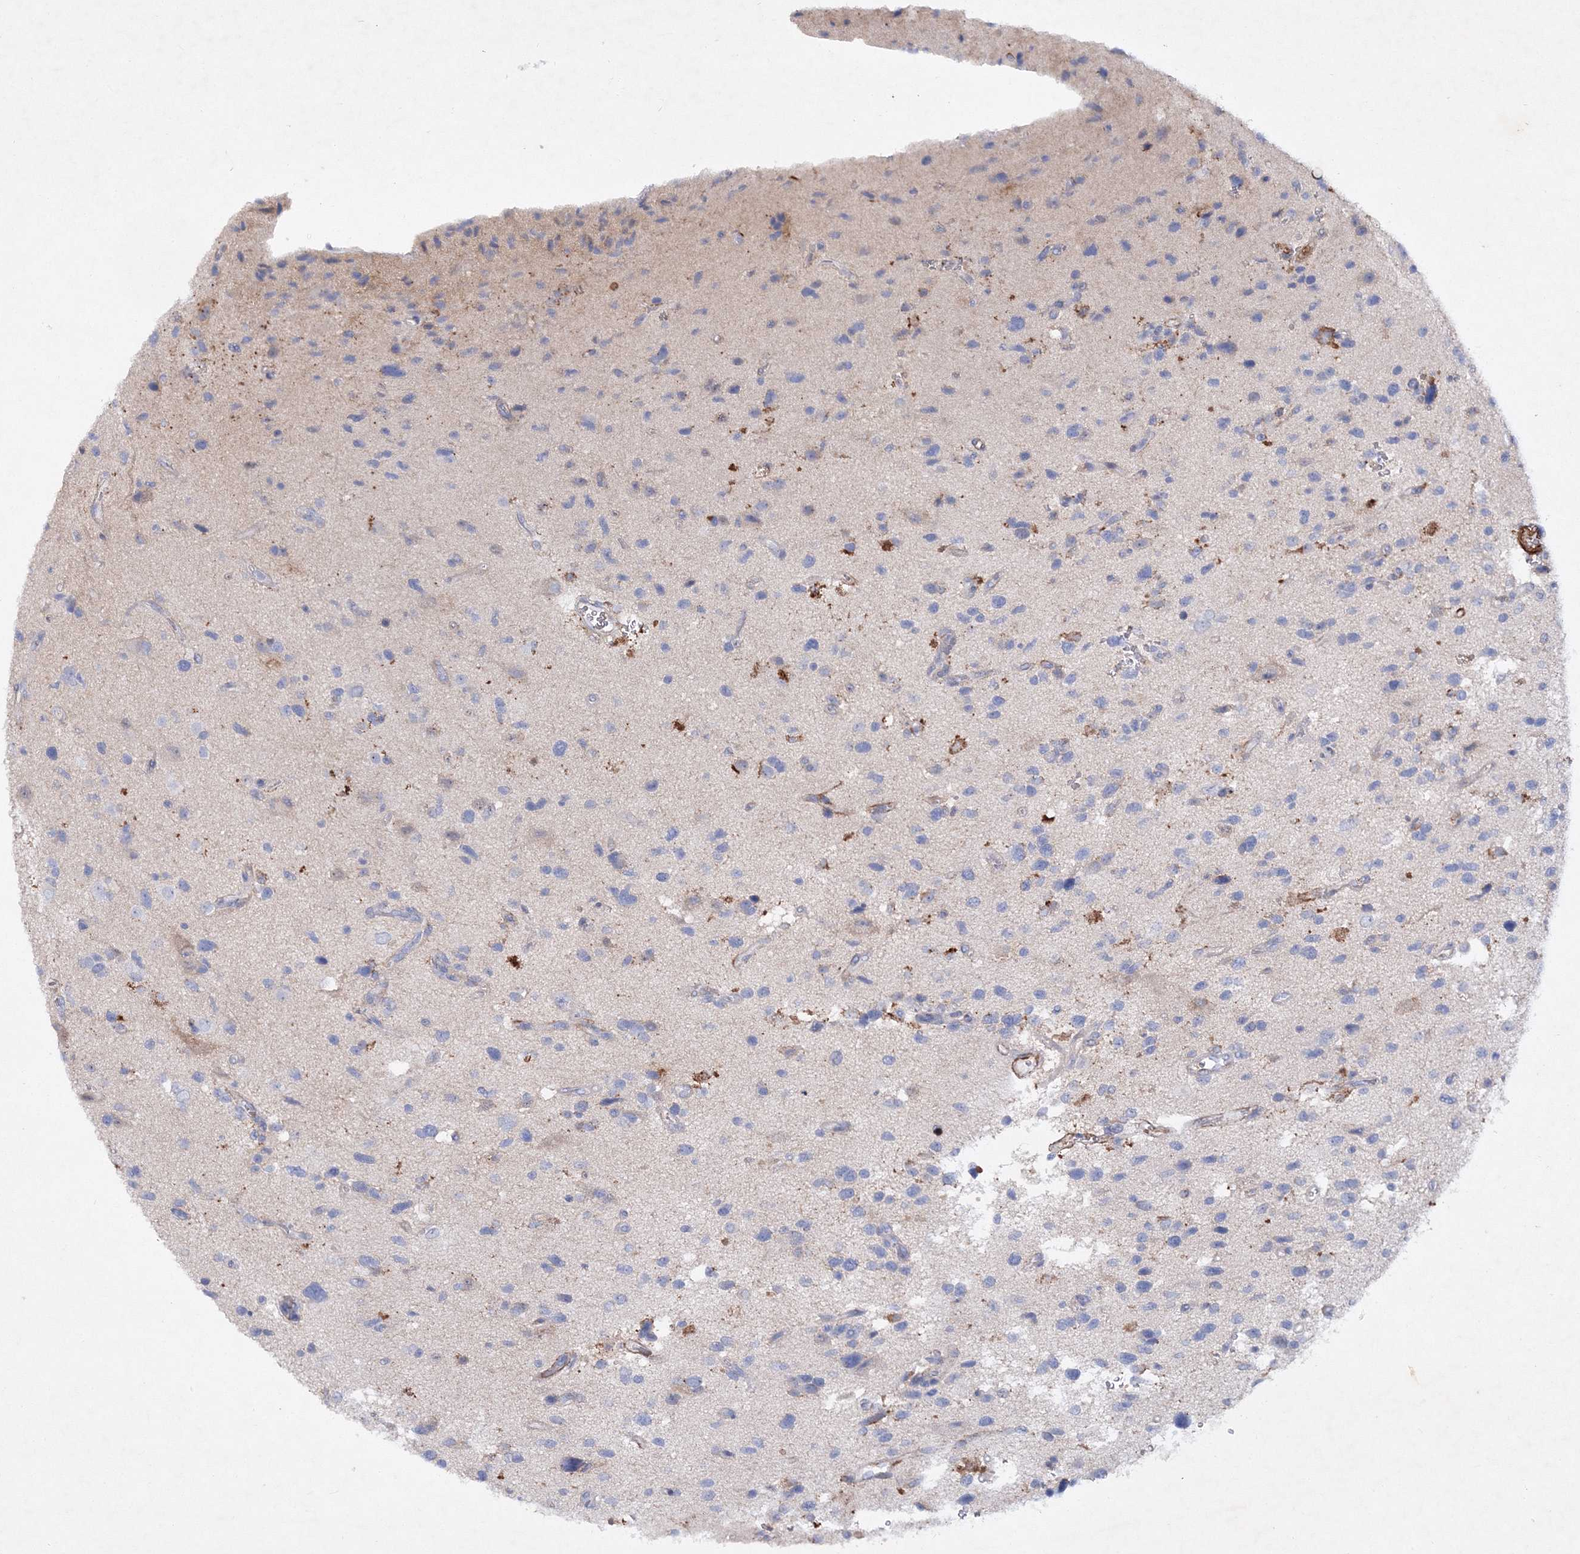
{"staining": {"intensity": "negative", "quantity": "none", "location": "none"}, "tissue": "glioma", "cell_type": "Tumor cells", "image_type": "cancer", "snomed": [{"axis": "morphology", "description": "Glioma, malignant, High grade"}, {"axis": "topography", "description": "Brain"}], "caption": "Tumor cells show no significant positivity in malignant high-grade glioma.", "gene": "RTN2", "patient": {"sex": "male", "age": 33}}